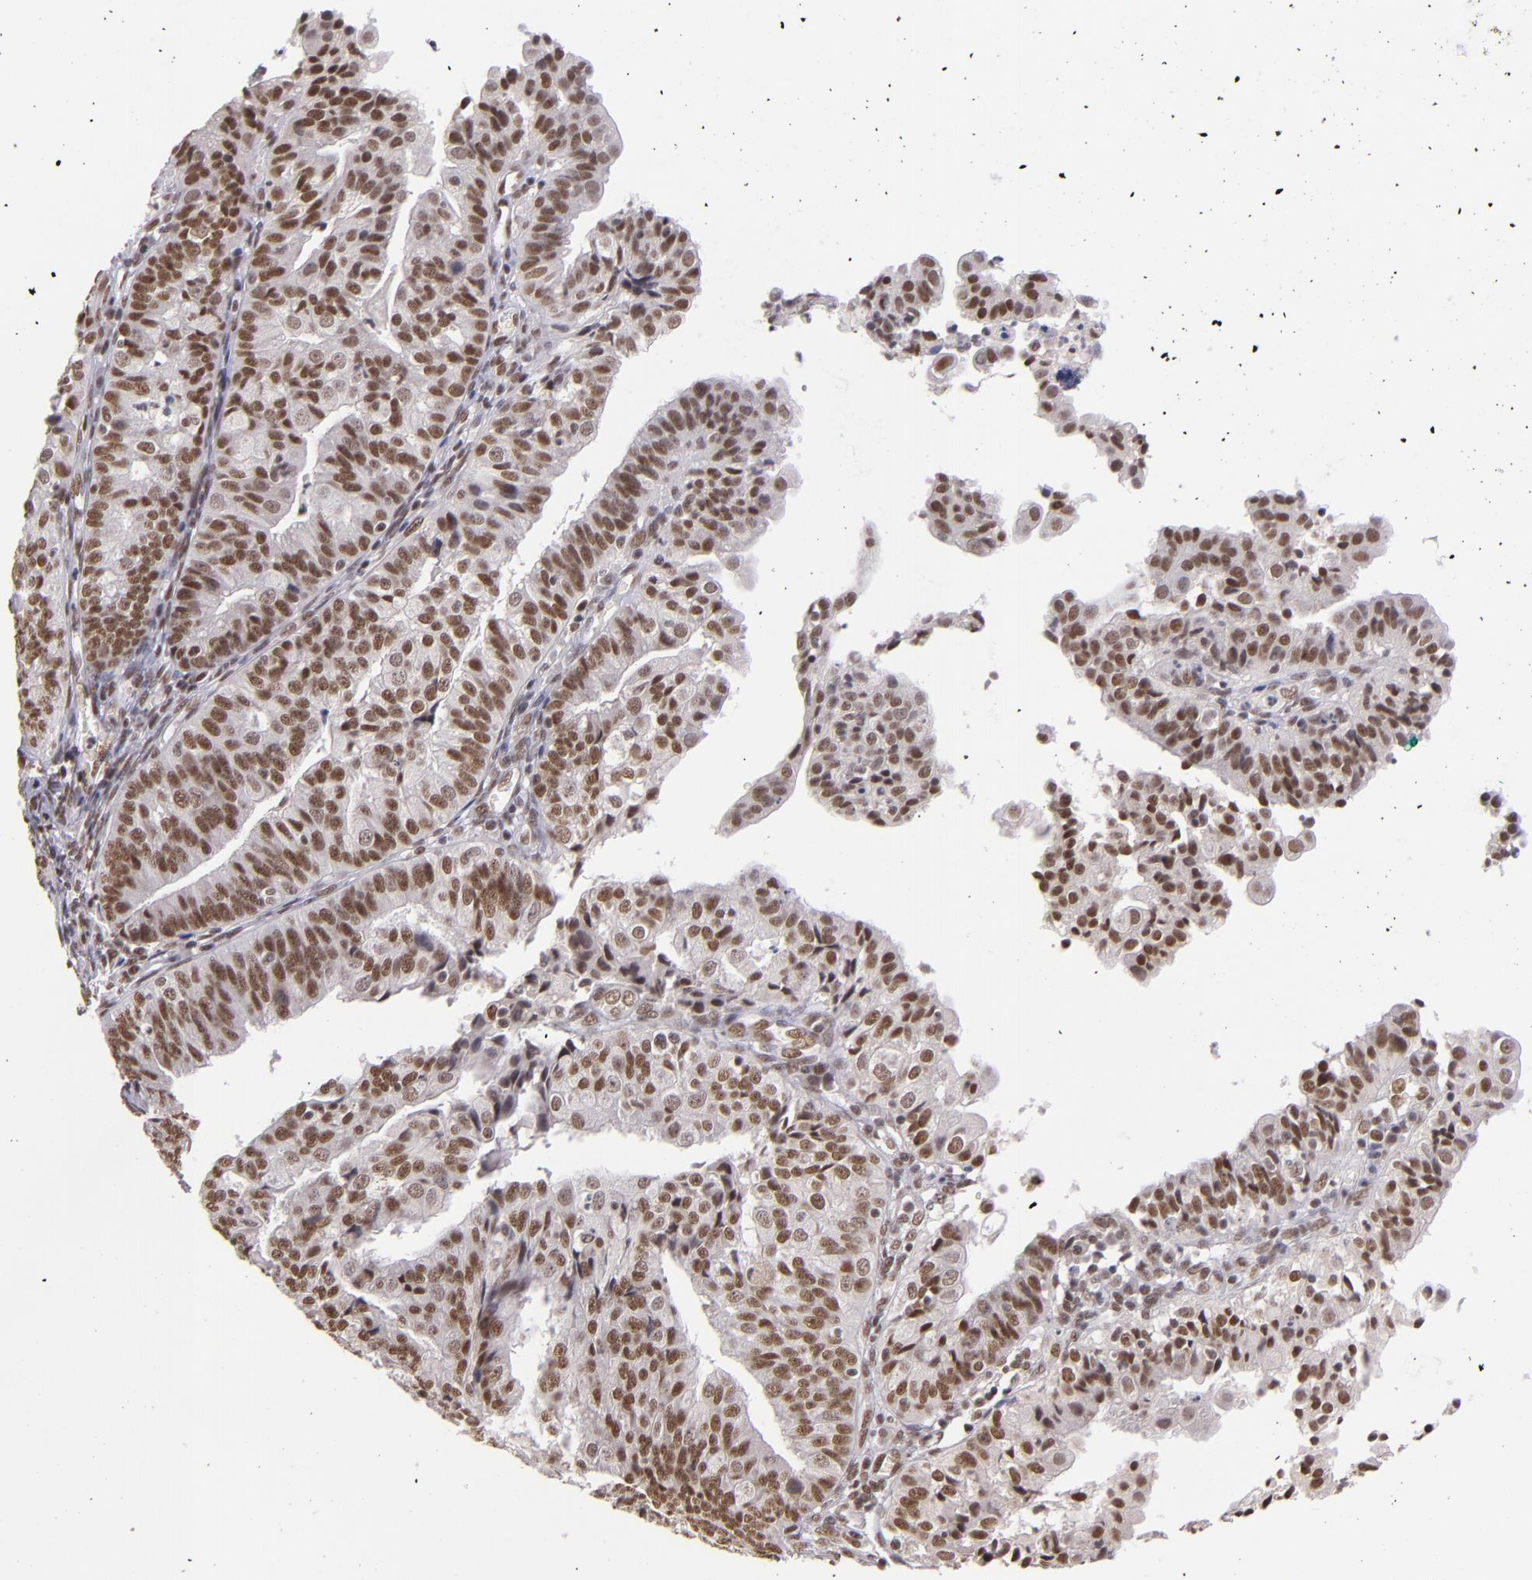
{"staining": {"intensity": "moderate", "quantity": ">75%", "location": "nuclear"}, "tissue": "endometrial cancer", "cell_type": "Tumor cells", "image_type": "cancer", "snomed": [{"axis": "morphology", "description": "Adenocarcinoma, NOS"}, {"axis": "topography", "description": "Endometrium"}], "caption": "Tumor cells show moderate nuclear positivity in about >75% of cells in endometrial cancer (adenocarcinoma). Ihc stains the protein of interest in brown and the nuclei are stained blue.", "gene": "ZNF148", "patient": {"sex": "female", "age": 56}}